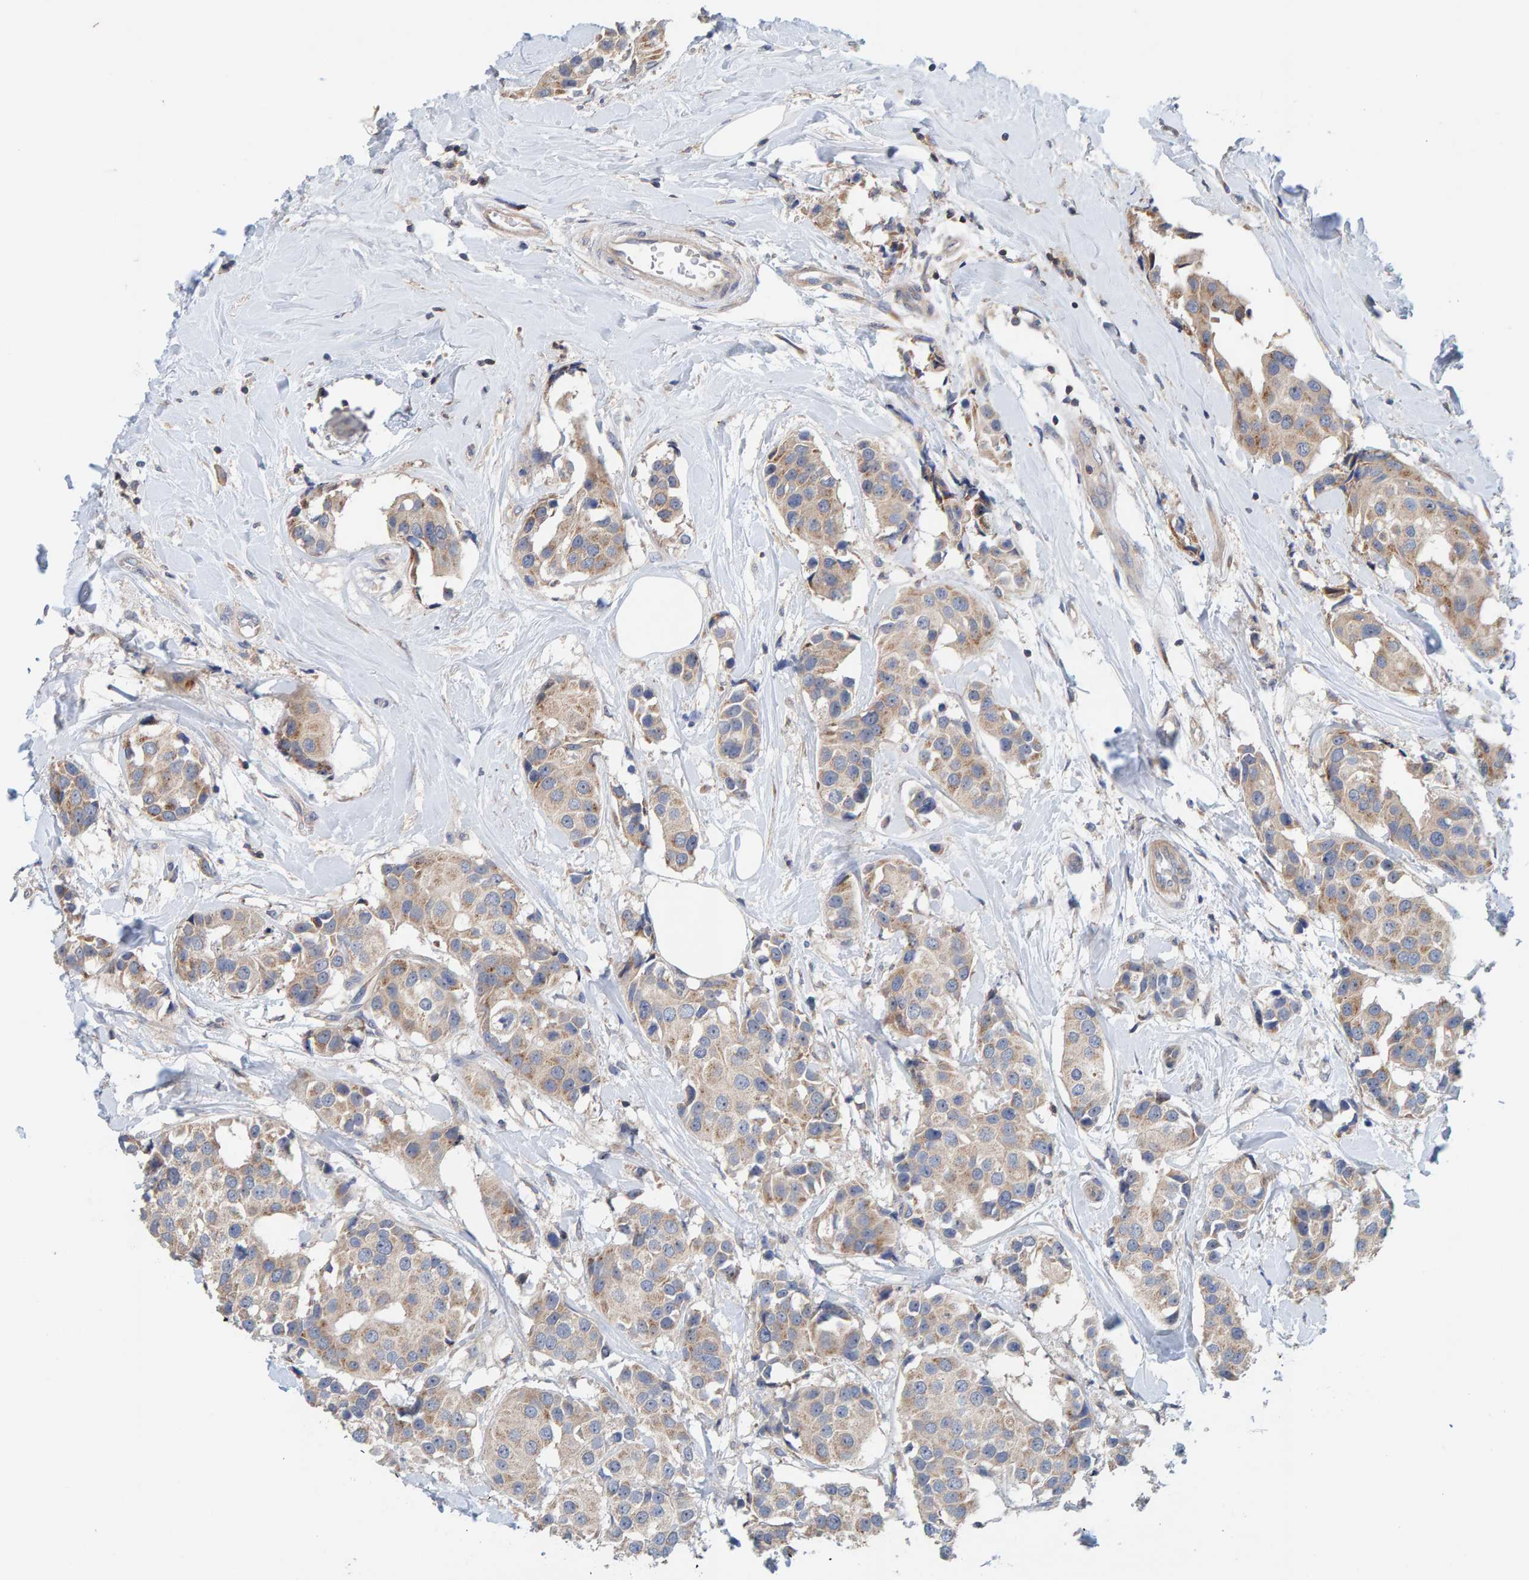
{"staining": {"intensity": "weak", "quantity": ">75%", "location": "cytoplasmic/membranous"}, "tissue": "breast cancer", "cell_type": "Tumor cells", "image_type": "cancer", "snomed": [{"axis": "morphology", "description": "Normal tissue, NOS"}, {"axis": "morphology", "description": "Duct carcinoma"}, {"axis": "topography", "description": "Breast"}], "caption": "DAB immunohistochemical staining of infiltrating ductal carcinoma (breast) demonstrates weak cytoplasmic/membranous protein expression in about >75% of tumor cells.", "gene": "CCM2", "patient": {"sex": "female", "age": 39}}